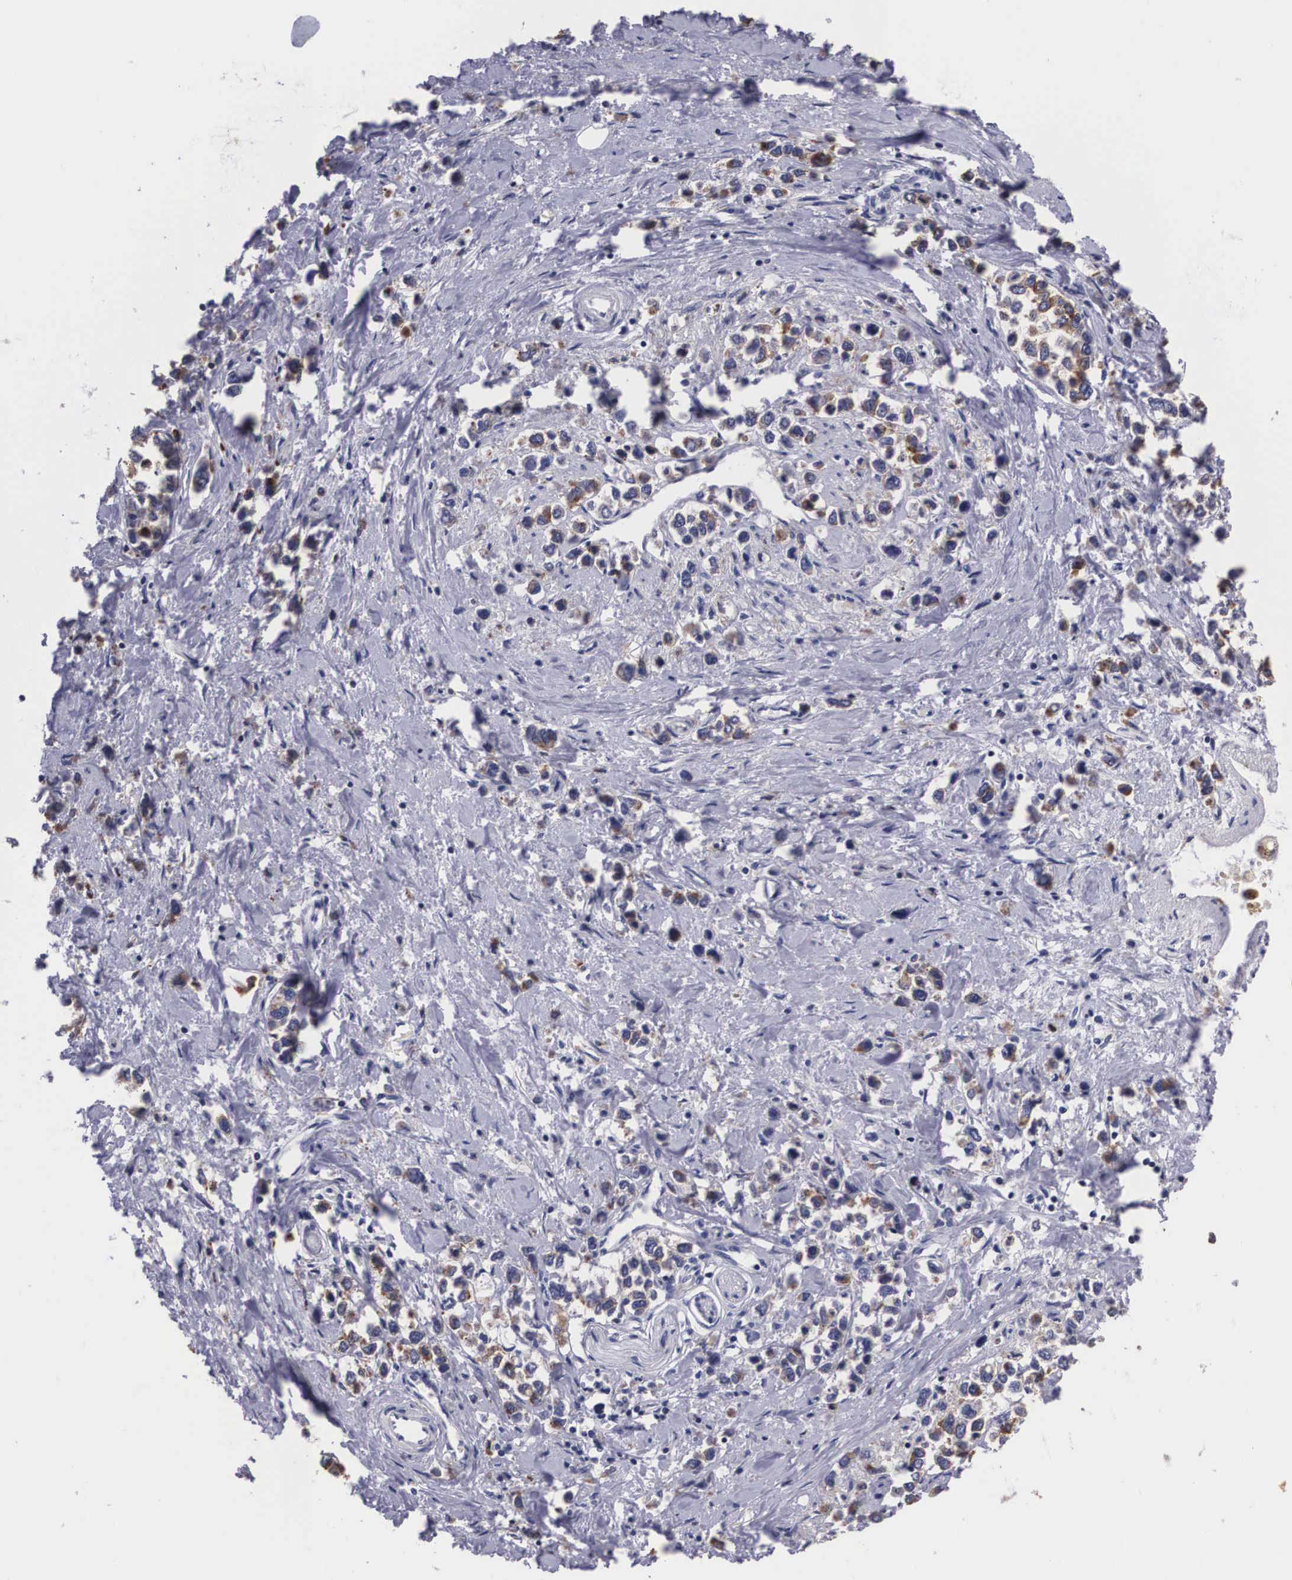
{"staining": {"intensity": "moderate", "quantity": "25%-75%", "location": "cytoplasmic/membranous"}, "tissue": "stomach cancer", "cell_type": "Tumor cells", "image_type": "cancer", "snomed": [{"axis": "morphology", "description": "Adenocarcinoma, NOS"}, {"axis": "topography", "description": "Stomach, upper"}], "caption": "Stomach cancer (adenocarcinoma) stained with a protein marker demonstrates moderate staining in tumor cells.", "gene": "CRELD2", "patient": {"sex": "male", "age": 76}}